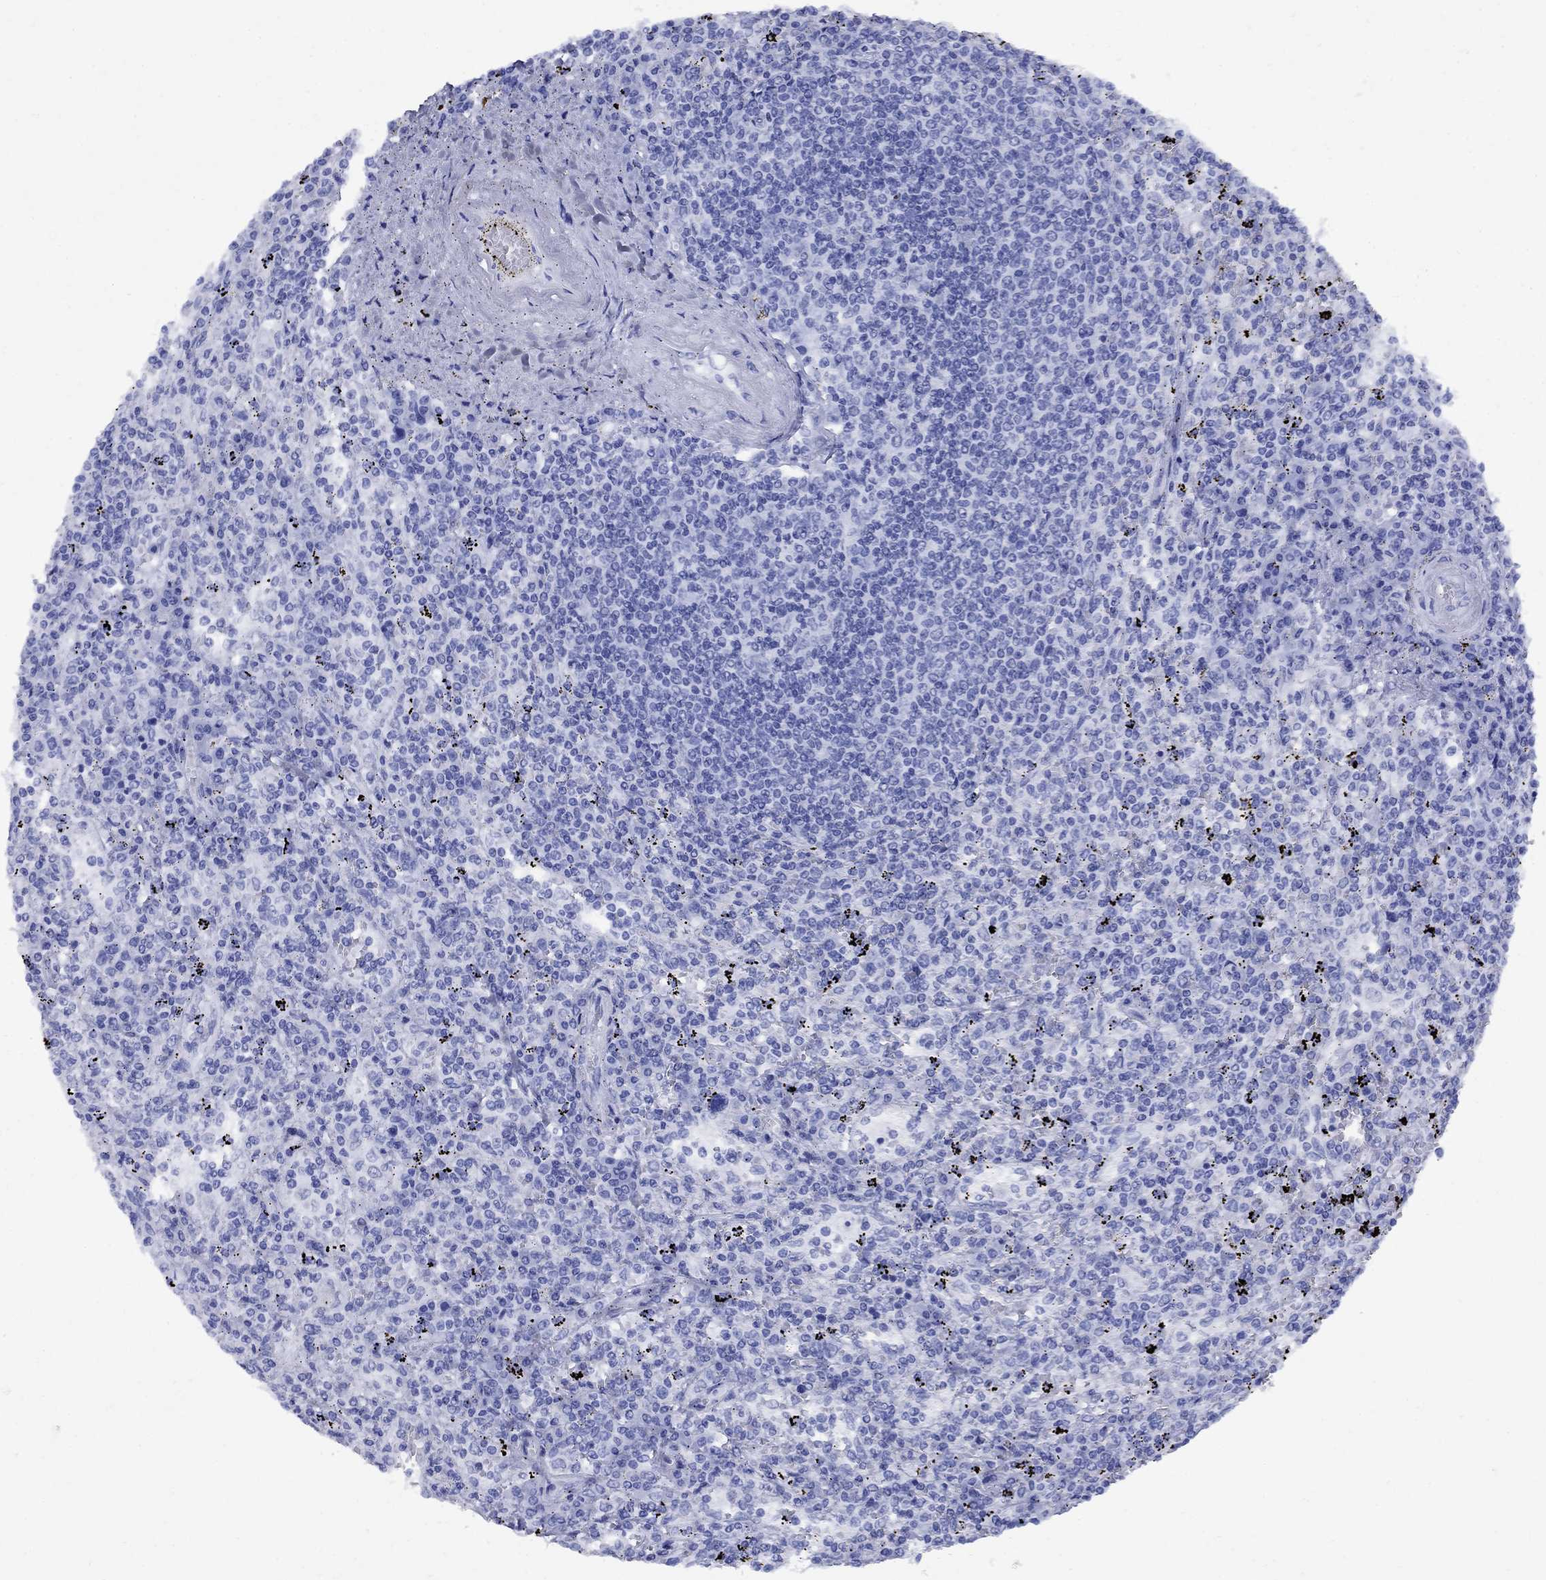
{"staining": {"intensity": "negative", "quantity": "none", "location": "none"}, "tissue": "lymphoma", "cell_type": "Tumor cells", "image_type": "cancer", "snomed": [{"axis": "morphology", "description": "Malignant lymphoma, non-Hodgkin's type, Low grade"}, {"axis": "topography", "description": "Spleen"}], "caption": "The photomicrograph exhibits no significant positivity in tumor cells of lymphoma.", "gene": "CD1A", "patient": {"sex": "male", "age": 62}}